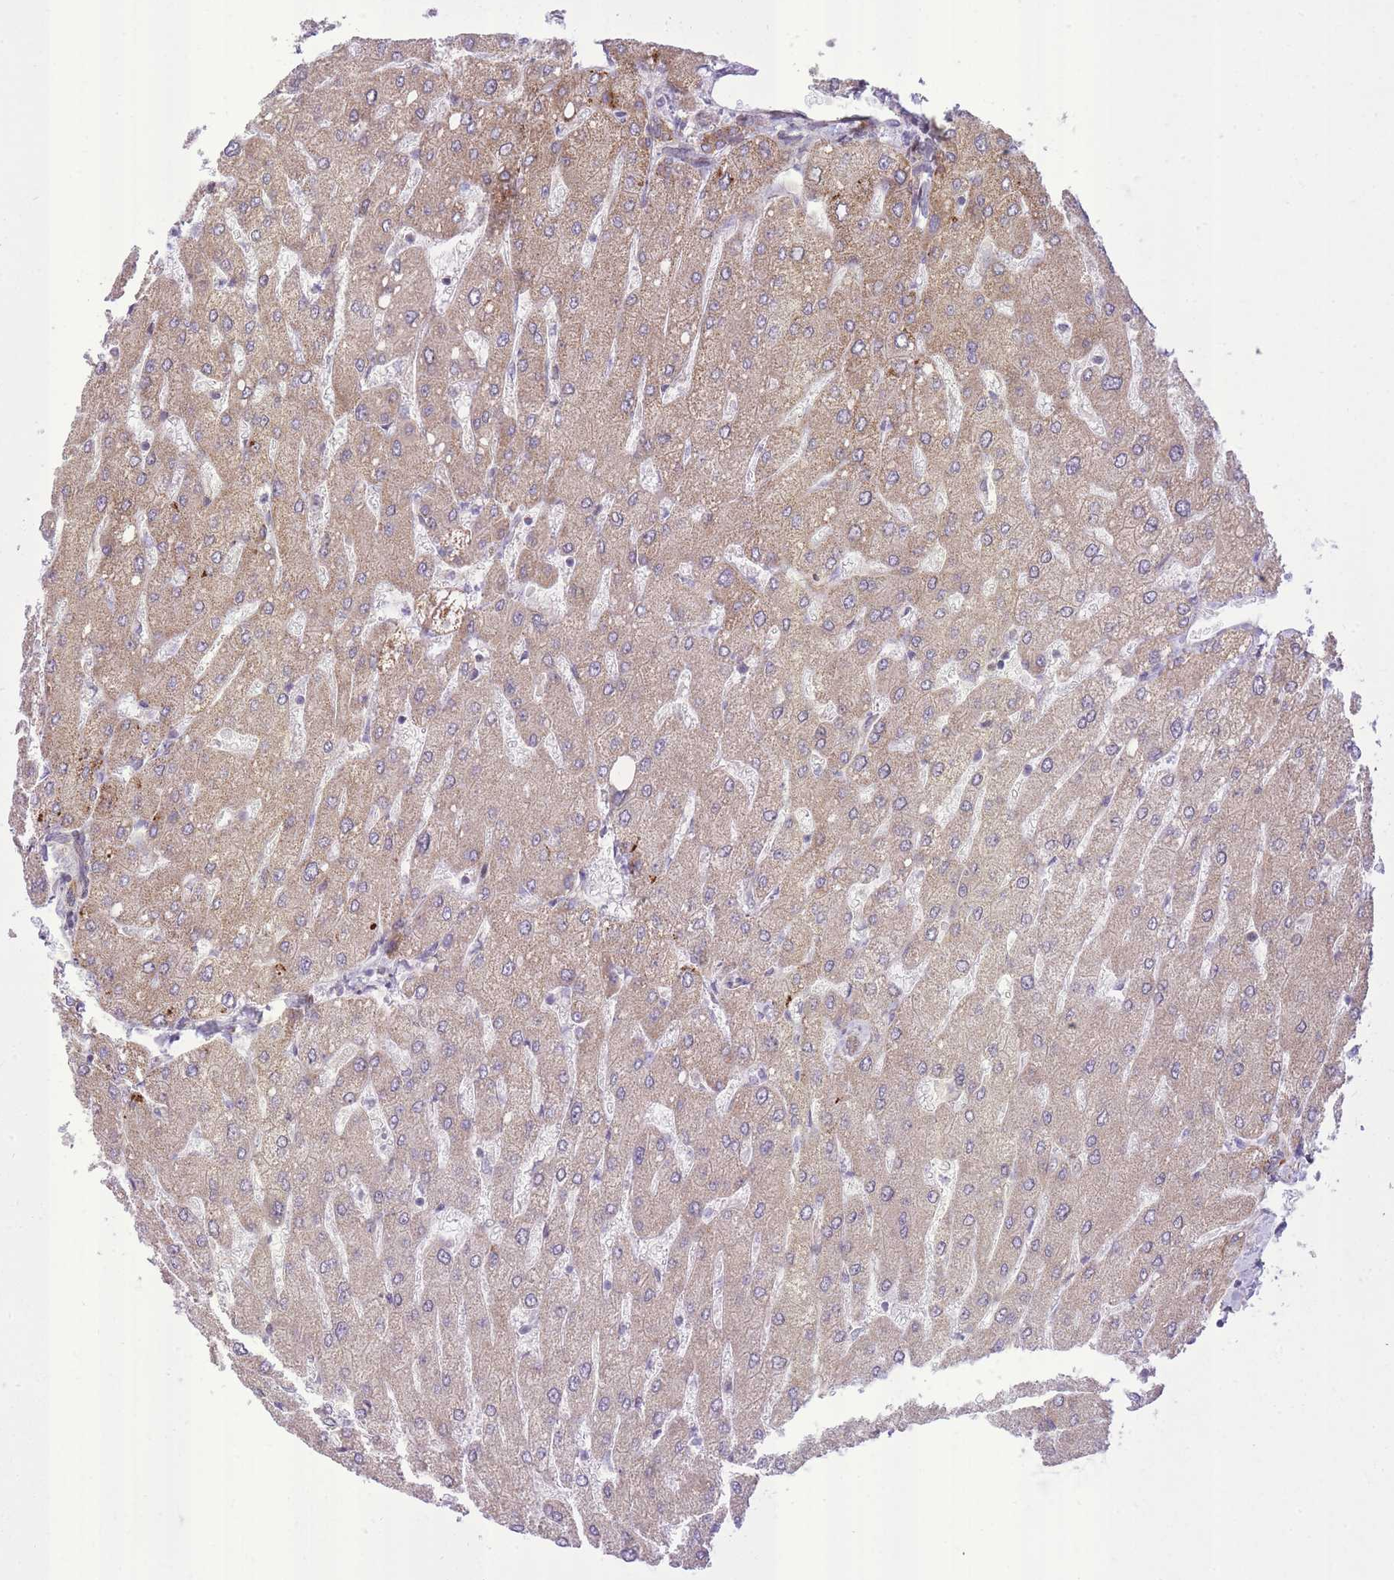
{"staining": {"intensity": "negative", "quantity": "none", "location": "none"}, "tissue": "liver", "cell_type": "Cholangiocytes", "image_type": "normal", "snomed": [{"axis": "morphology", "description": "Normal tissue, NOS"}, {"axis": "topography", "description": "Liver"}], "caption": "Photomicrograph shows no protein positivity in cholangiocytes of unremarkable liver.", "gene": "SLC4A4", "patient": {"sex": "male", "age": 55}}